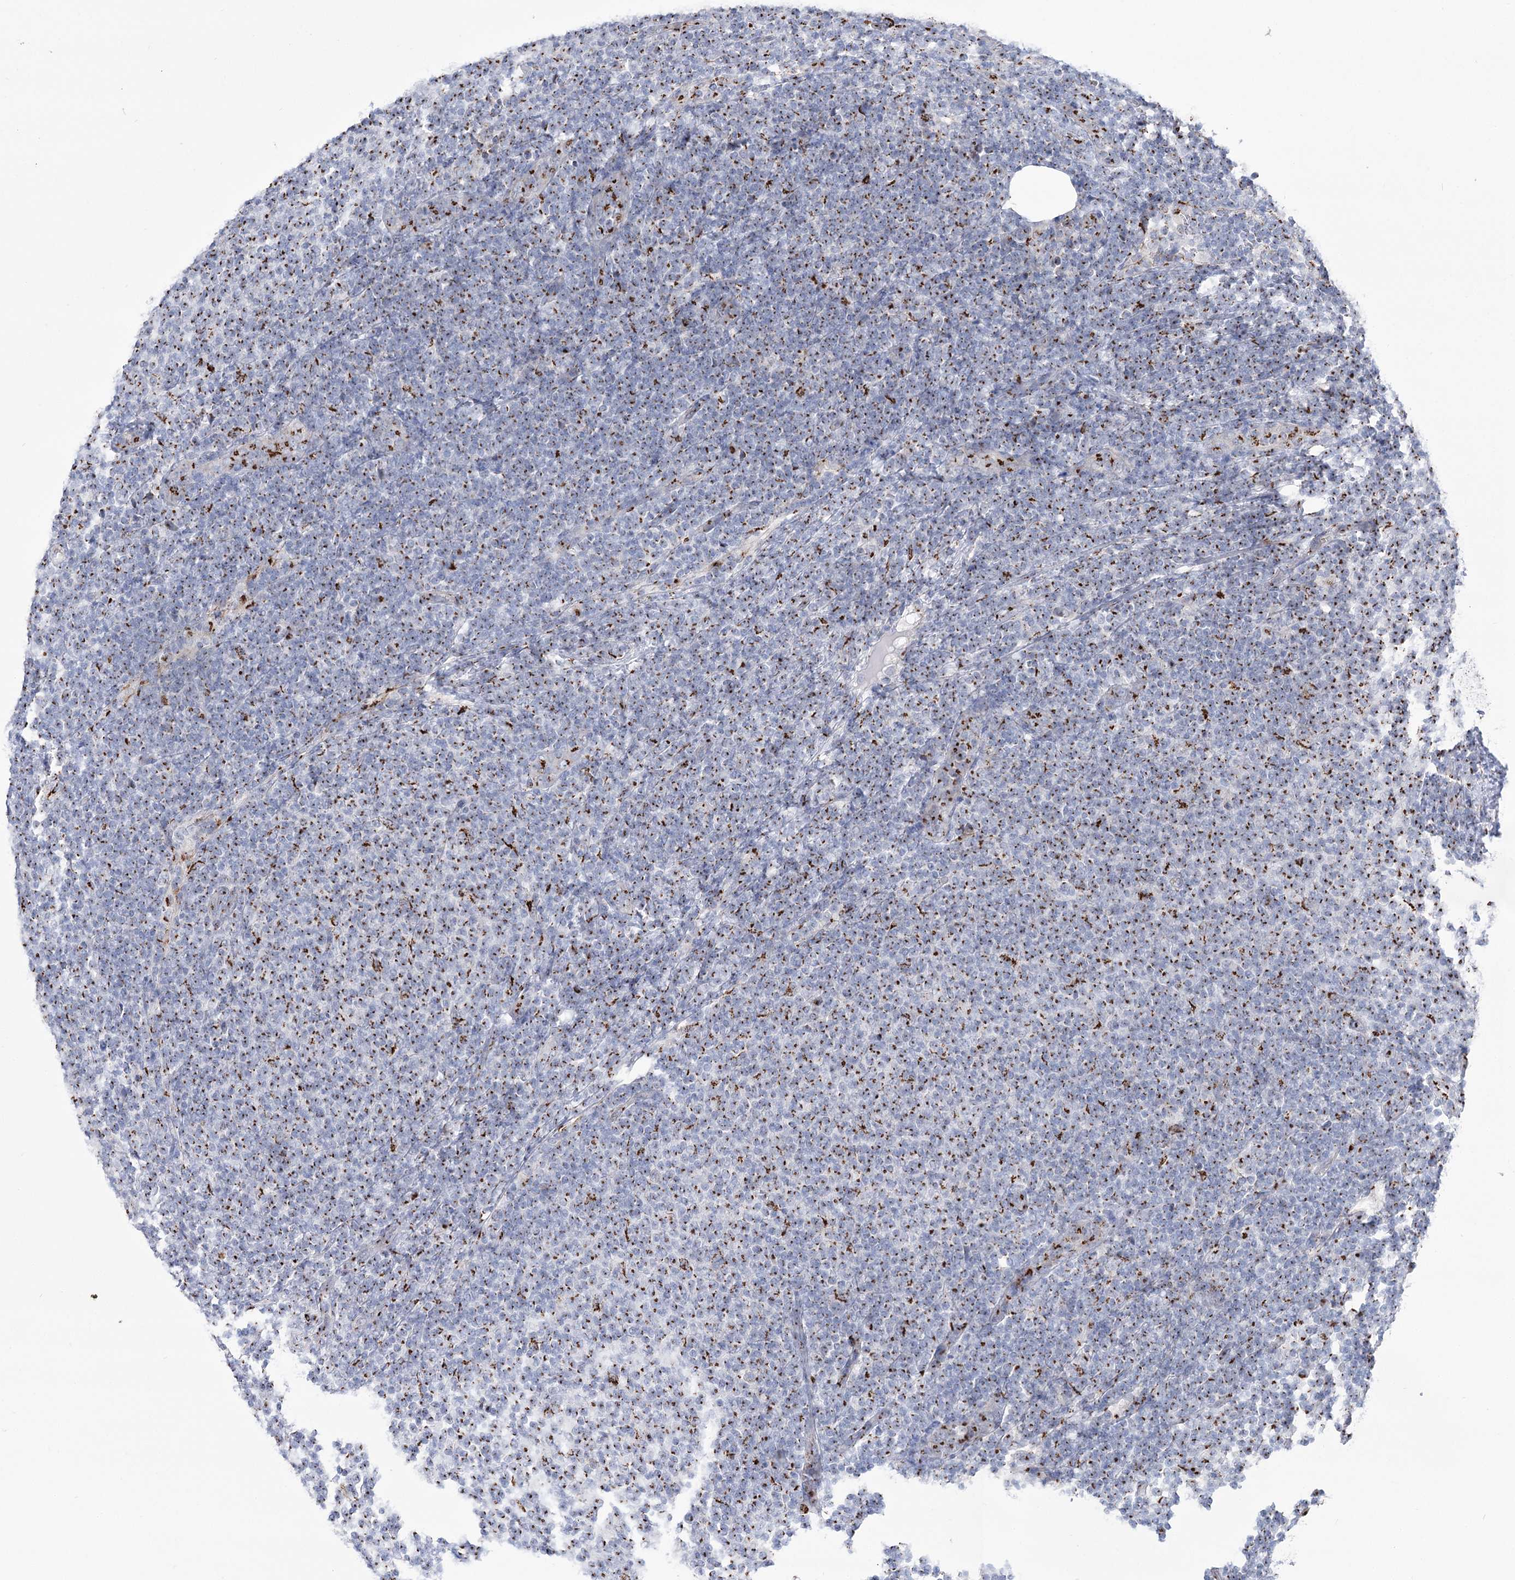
{"staining": {"intensity": "strong", "quantity": "25%-75%", "location": "cytoplasmic/membranous"}, "tissue": "lymphoma", "cell_type": "Tumor cells", "image_type": "cancer", "snomed": [{"axis": "morphology", "description": "Malignant lymphoma, non-Hodgkin's type, Low grade"}, {"axis": "topography", "description": "Lymph node"}], "caption": "Protein expression analysis of human lymphoma reveals strong cytoplasmic/membranous expression in about 25%-75% of tumor cells. Using DAB (3,3'-diaminobenzidine) (brown) and hematoxylin (blue) stains, captured at high magnification using brightfield microscopy.", "gene": "TMEM165", "patient": {"sex": "male", "age": 66}}